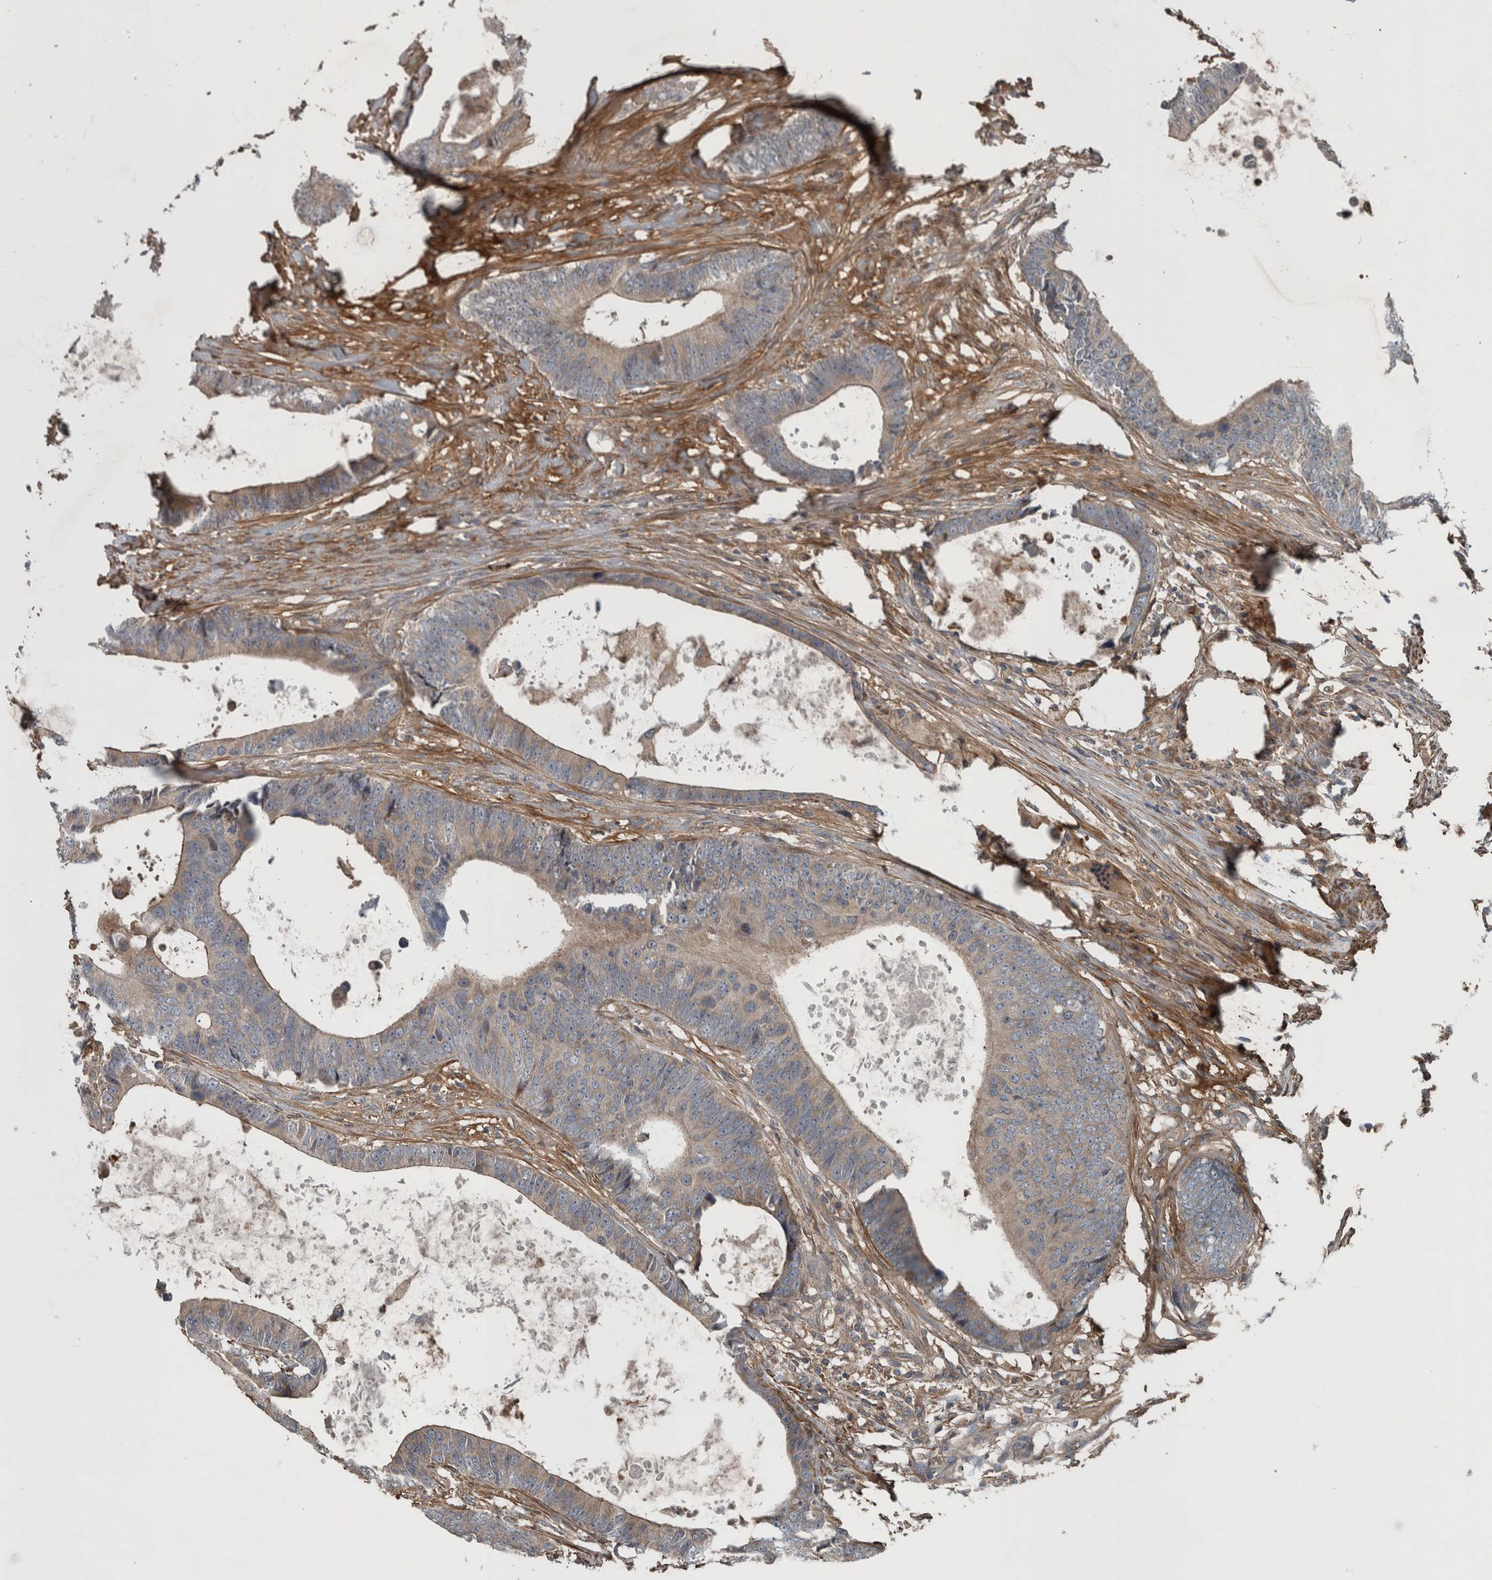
{"staining": {"intensity": "weak", "quantity": ">75%", "location": "cytoplasmic/membranous"}, "tissue": "colorectal cancer", "cell_type": "Tumor cells", "image_type": "cancer", "snomed": [{"axis": "morphology", "description": "Adenocarcinoma, NOS"}, {"axis": "topography", "description": "Colon"}], "caption": "Adenocarcinoma (colorectal) tissue displays weak cytoplasmic/membranous staining in about >75% of tumor cells, visualized by immunohistochemistry. (IHC, brightfield microscopy, high magnification).", "gene": "EXOC8", "patient": {"sex": "male", "age": 56}}